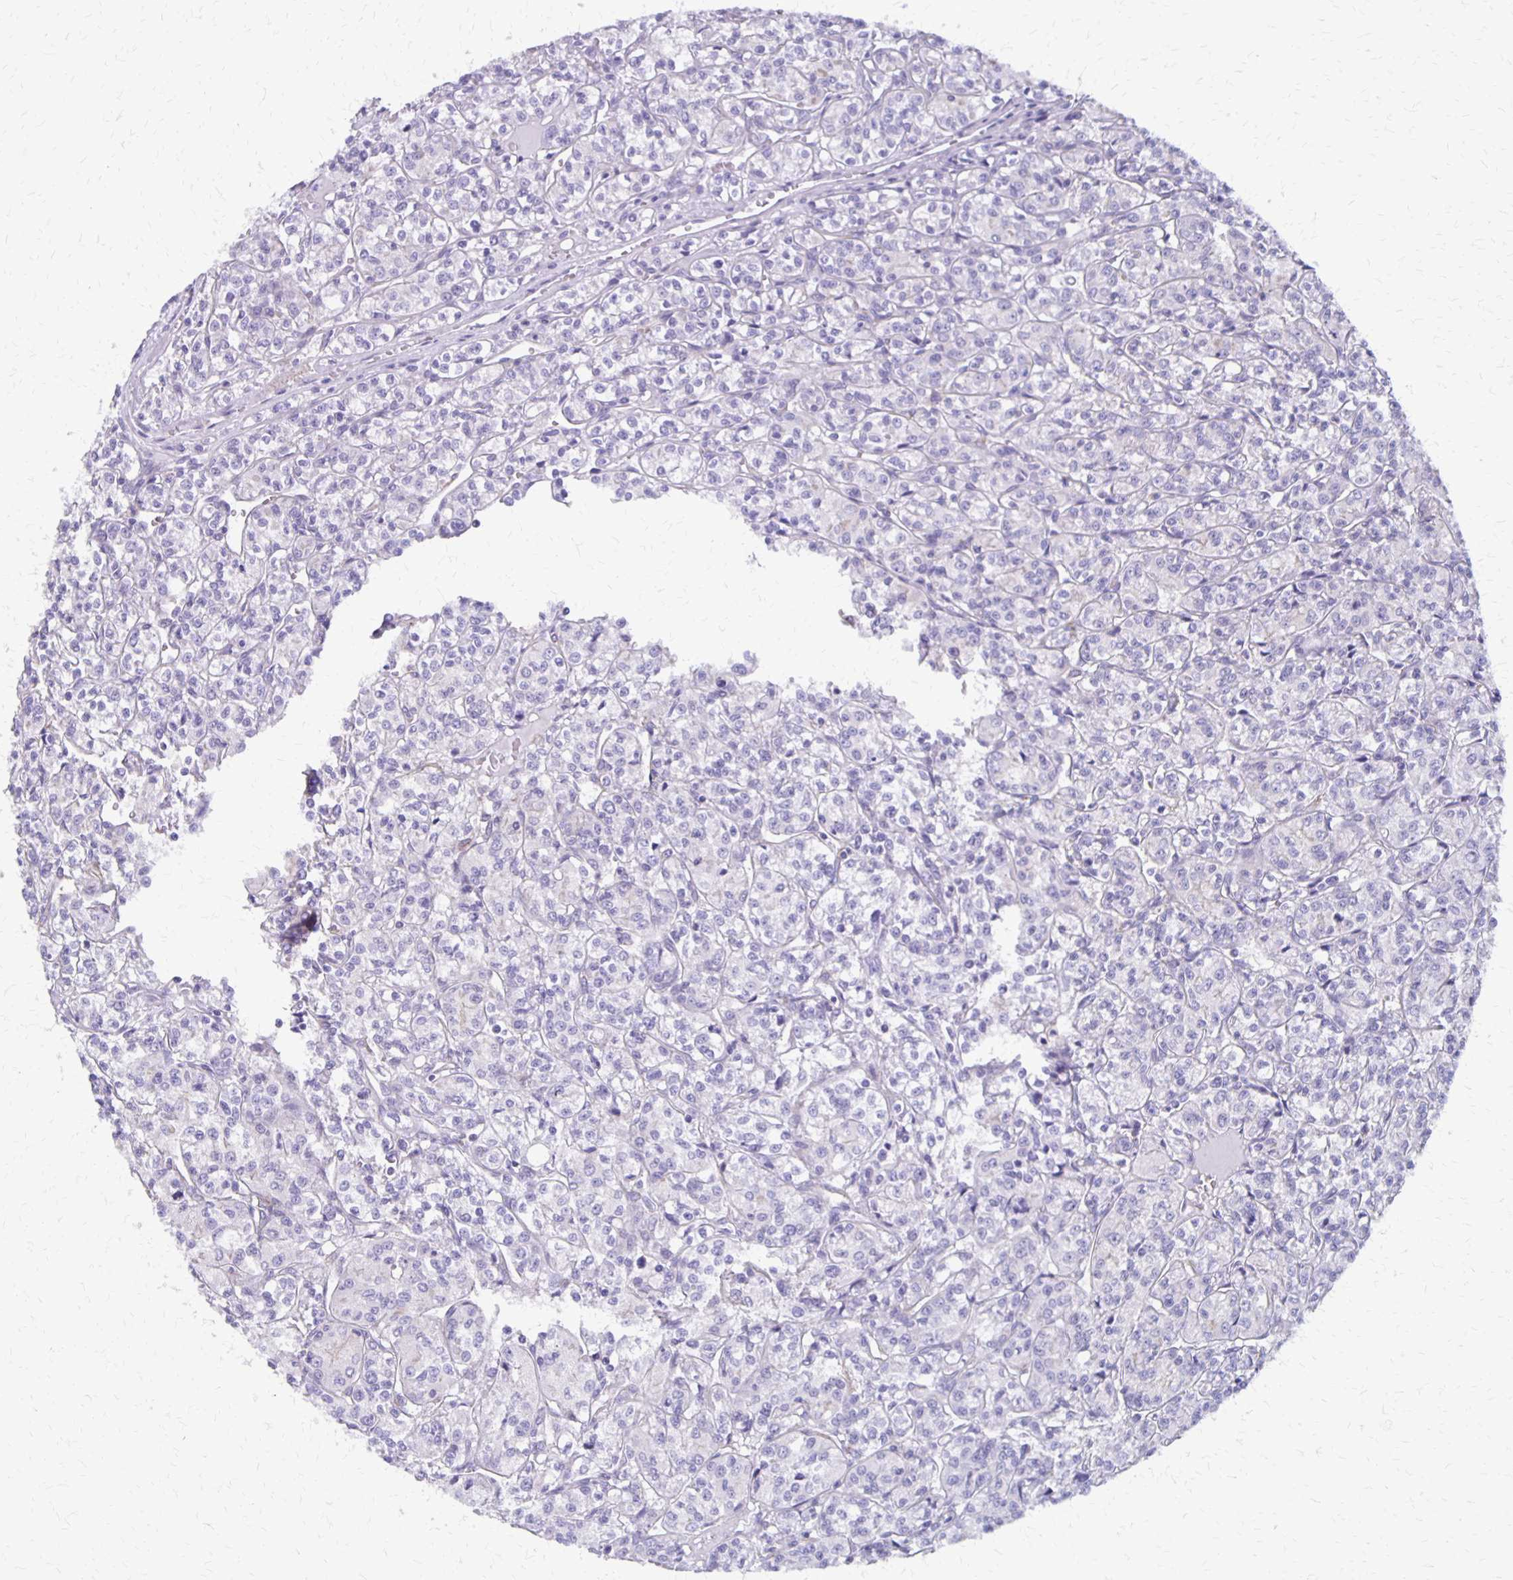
{"staining": {"intensity": "negative", "quantity": "none", "location": "none"}, "tissue": "renal cancer", "cell_type": "Tumor cells", "image_type": "cancer", "snomed": [{"axis": "morphology", "description": "Adenocarcinoma, NOS"}, {"axis": "topography", "description": "Kidney"}], "caption": "Tumor cells are negative for protein expression in human renal adenocarcinoma.", "gene": "SEPTIN5", "patient": {"sex": "male", "age": 36}}